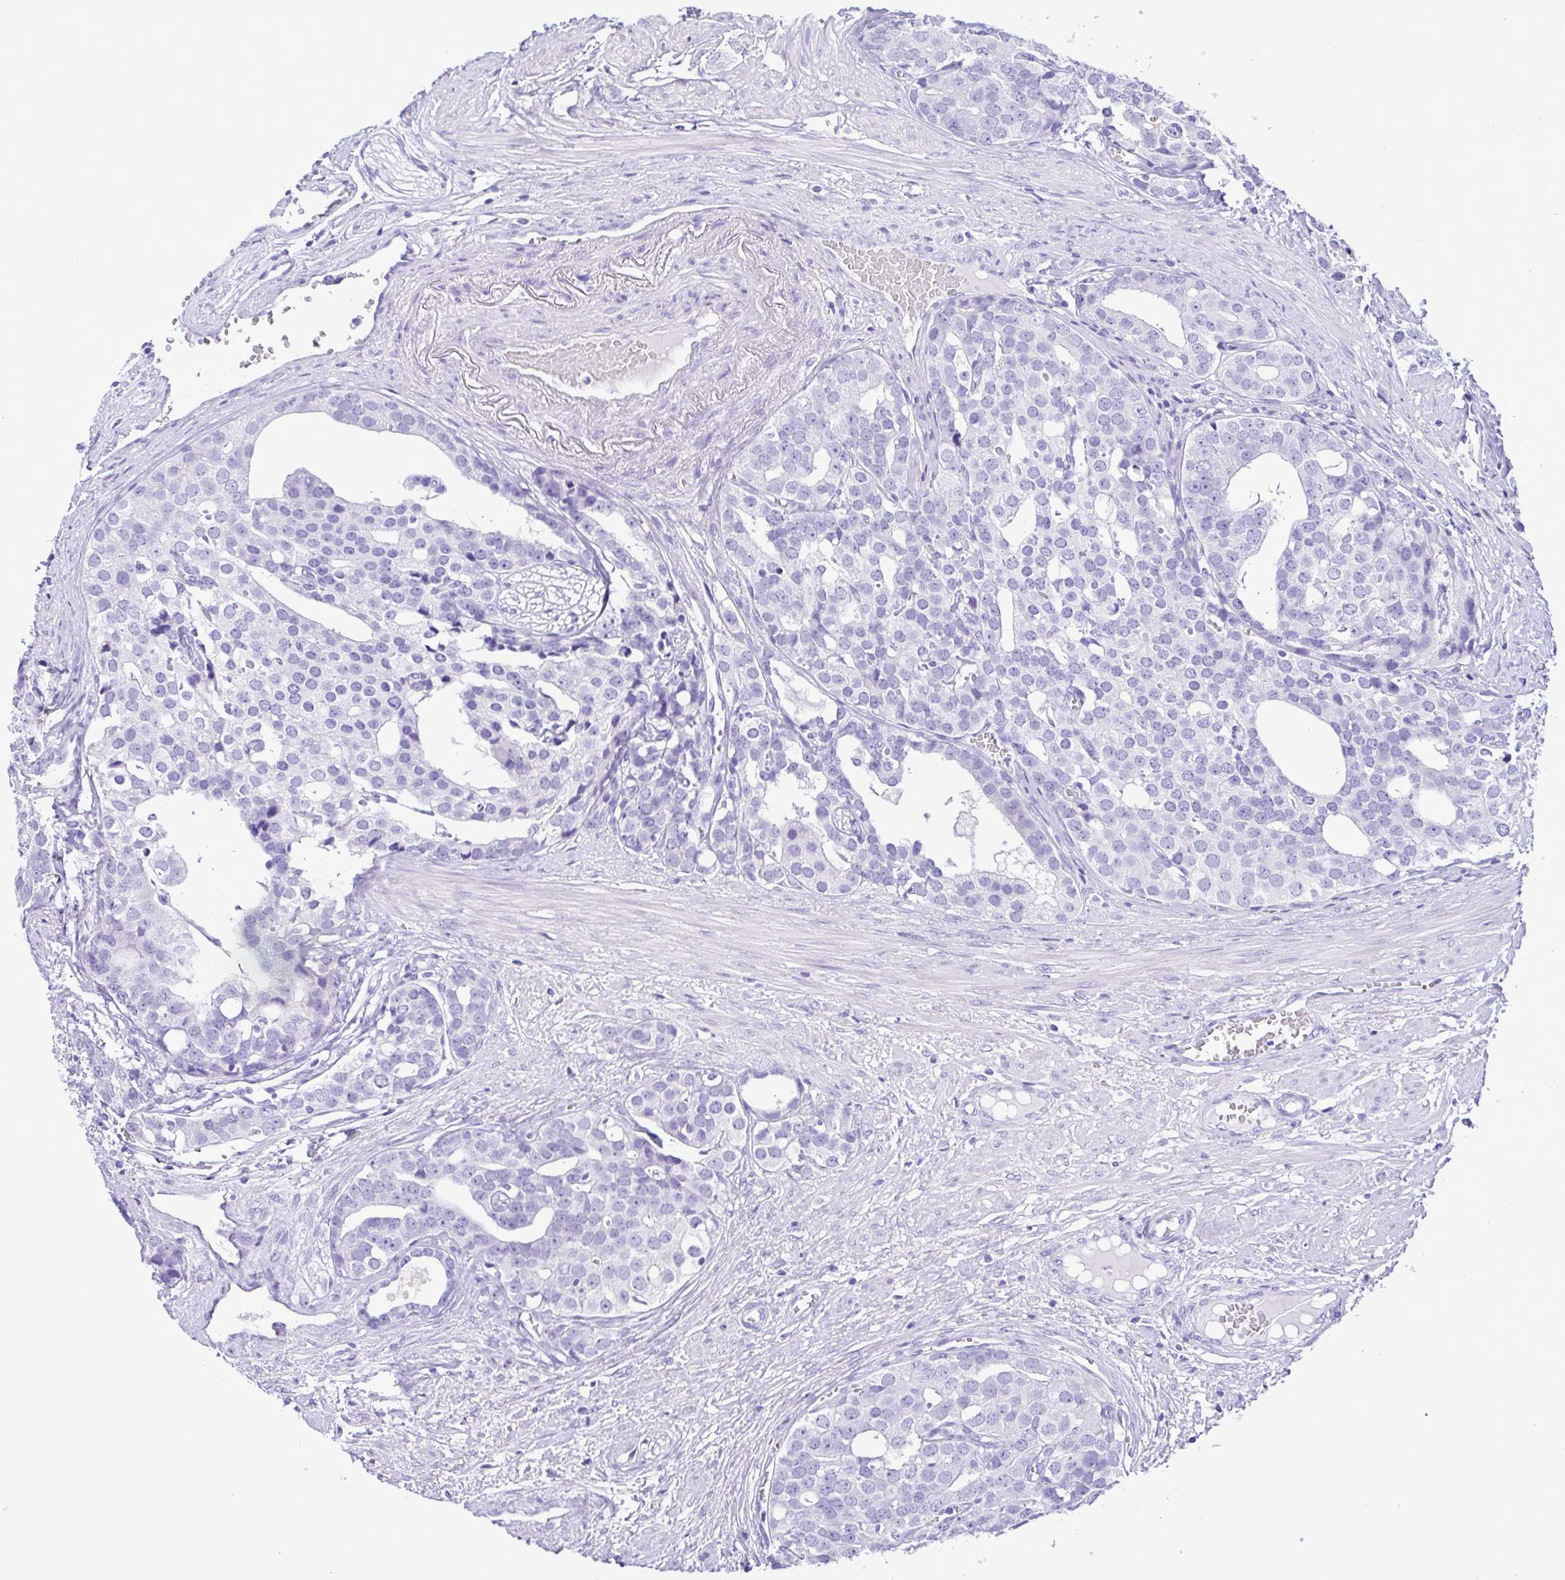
{"staining": {"intensity": "negative", "quantity": "none", "location": "none"}, "tissue": "prostate cancer", "cell_type": "Tumor cells", "image_type": "cancer", "snomed": [{"axis": "morphology", "description": "Adenocarcinoma, High grade"}, {"axis": "topography", "description": "Prostate"}], "caption": "Immunohistochemistry (IHC) image of neoplastic tissue: high-grade adenocarcinoma (prostate) stained with DAB (3,3'-diaminobenzidine) shows no significant protein positivity in tumor cells.", "gene": "OVGP1", "patient": {"sex": "male", "age": 71}}